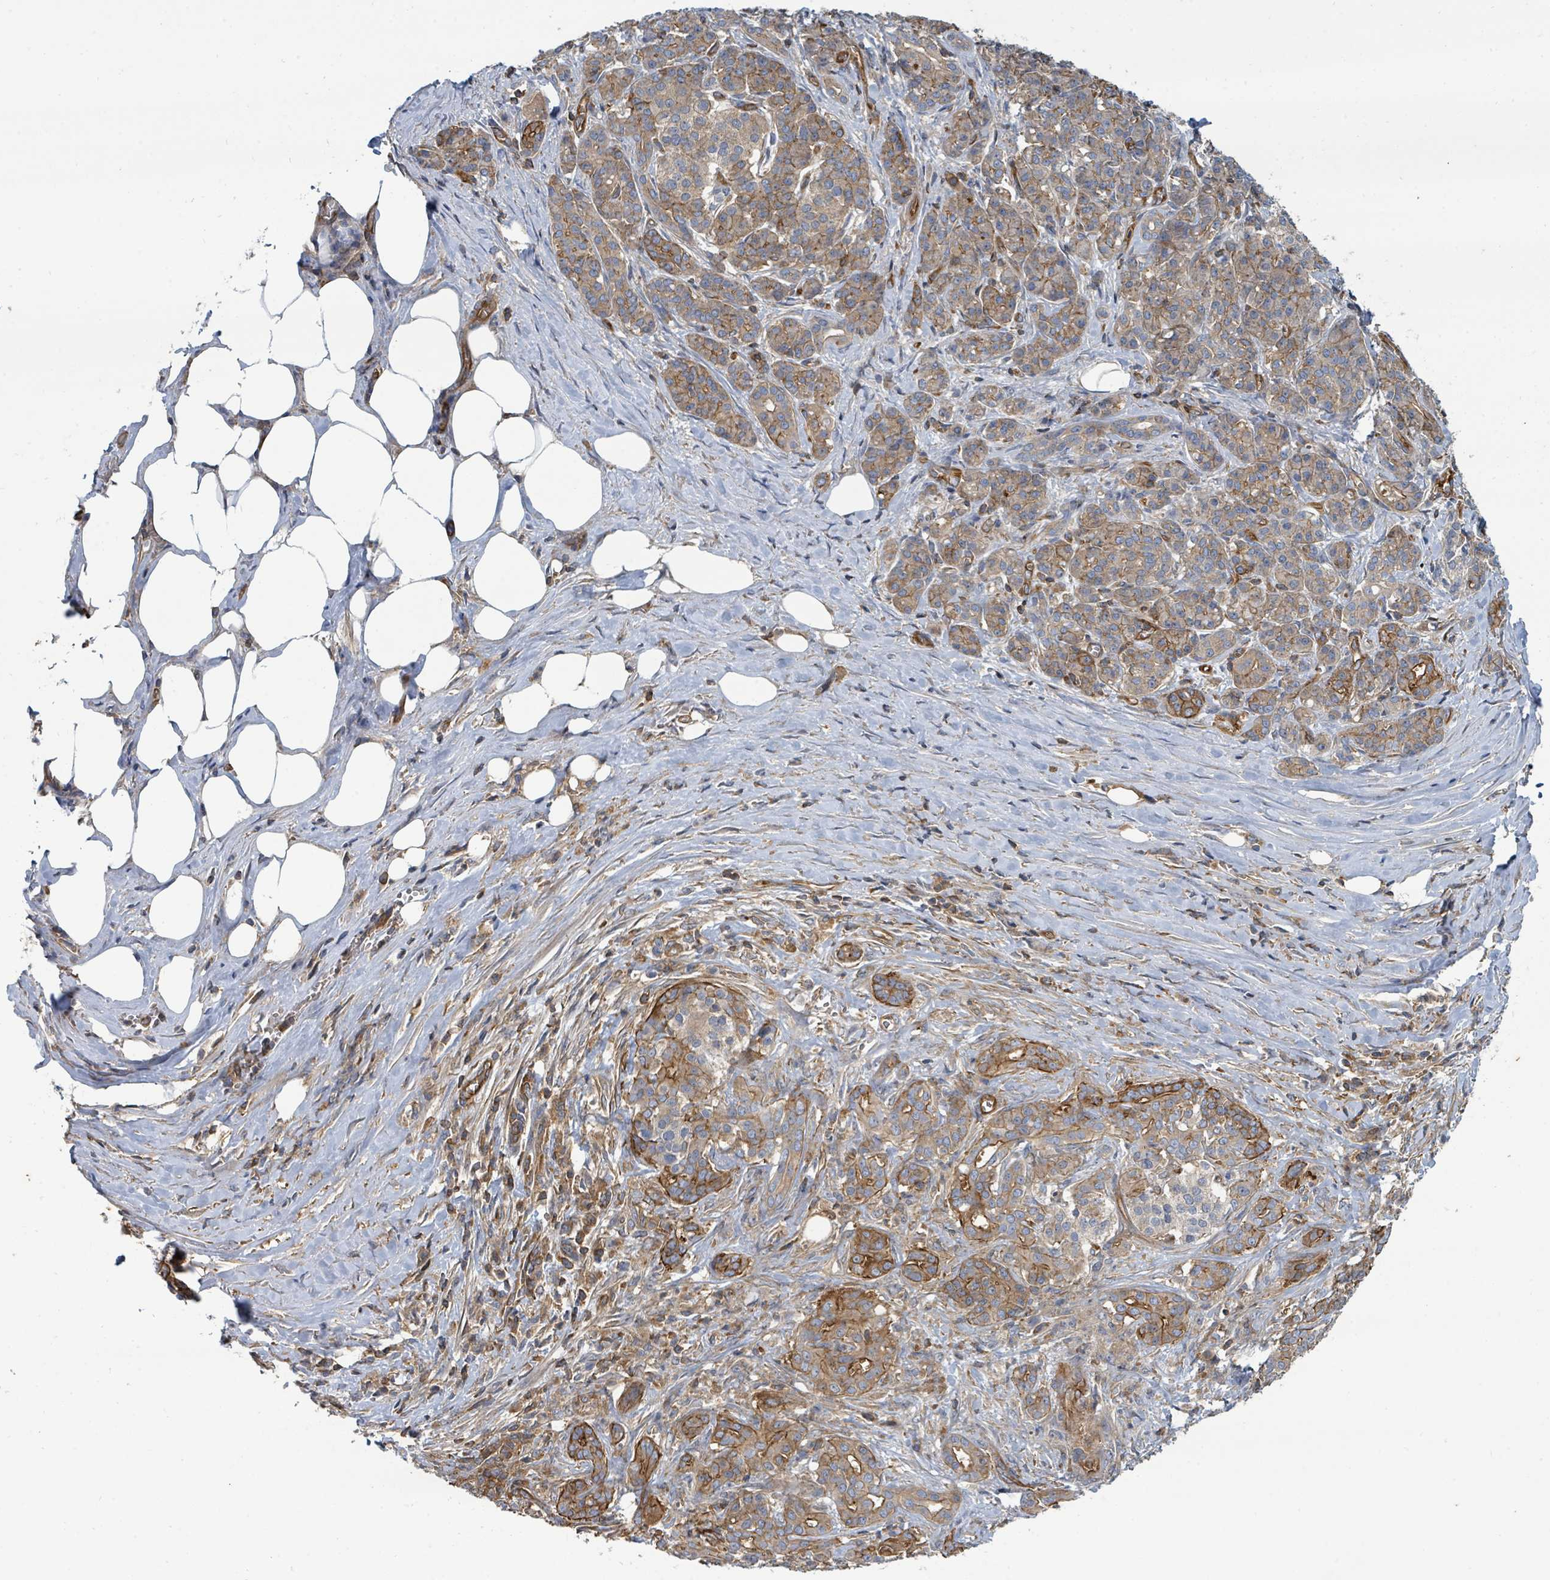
{"staining": {"intensity": "moderate", "quantity": ">75%", "location": "cytoplasmic/membranous"}, "tissue": "pancreatic cancer", "cell_type": "Tumor cells", "image_type": "cancer", "snomed": [{"axis": "morphology", "description": "Adenocarcinoma, NOS"}, {"axis": "topography", "description": "Pancreas"}], "caption": "Immunohistochemistry micrograph of neoplastic tissue: human pancreatic adenocarcinoma stained using immunohistochemistry shows medium levels of moderate protein expression localized specifically in the cytoplasmic/membranous of tumor cells, appearing as a cytoplasmic/membranous brown color.", "gene": "BOLA2B", "patient": {"sex": "male", "age": 57}}